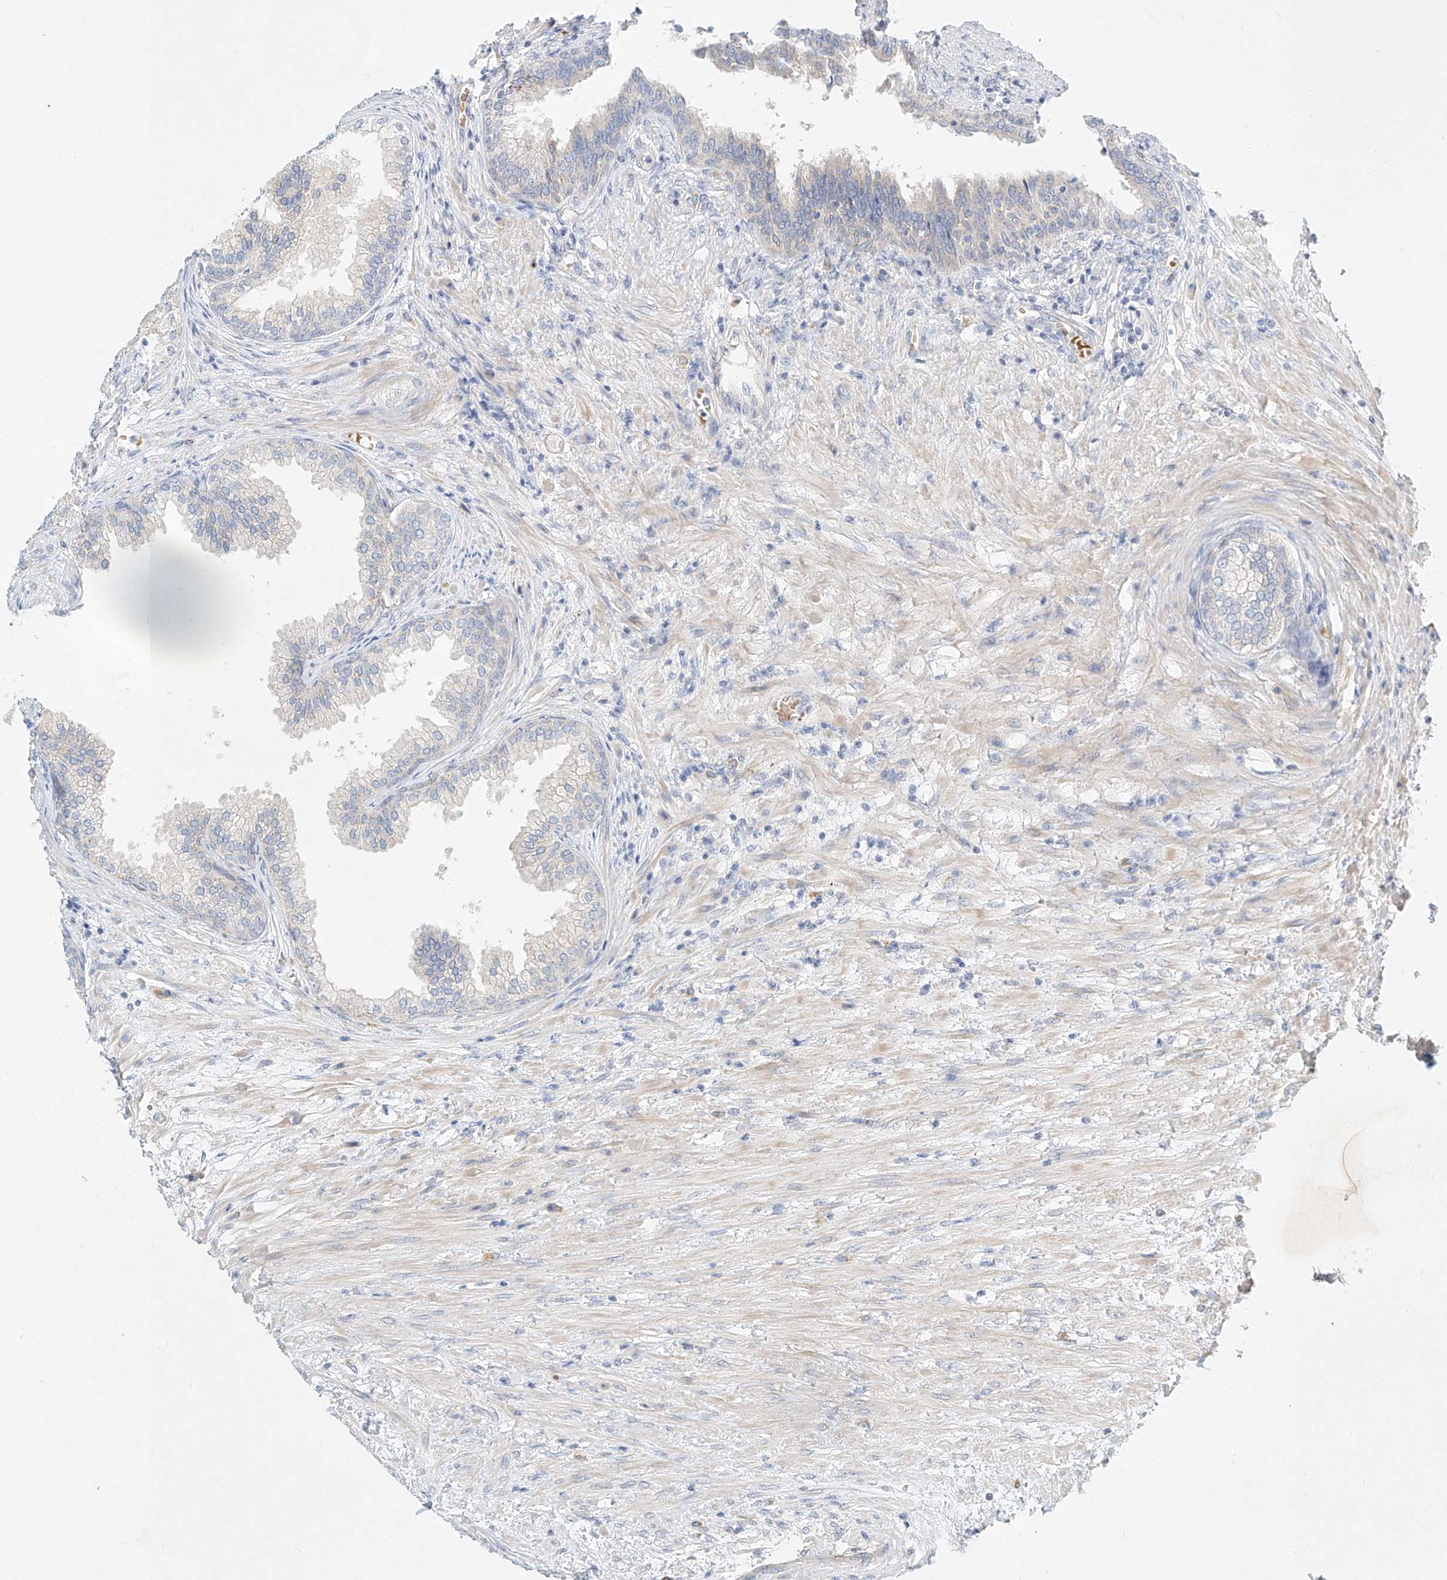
{"staining": {"intensity": "weak", "quantity": "25%-75%", "location": "cytoplasmic/membranous"}, "tissue": "prostate", "cell_type": "Glandular cells", "image_type": "normal", "snomed": [{"axis": "morphology", "description": "Normal tissue, NOS"}, {"axis": "topography", "description": "Prostate"}], "caption": "Prostate stained with immunohistochemistry reveals weak cytoplasmic/membranous staining in about 25%-75% of glandular cells.", "gene": "SYTL3", "patient": {"sex": "male", "age": 76}}